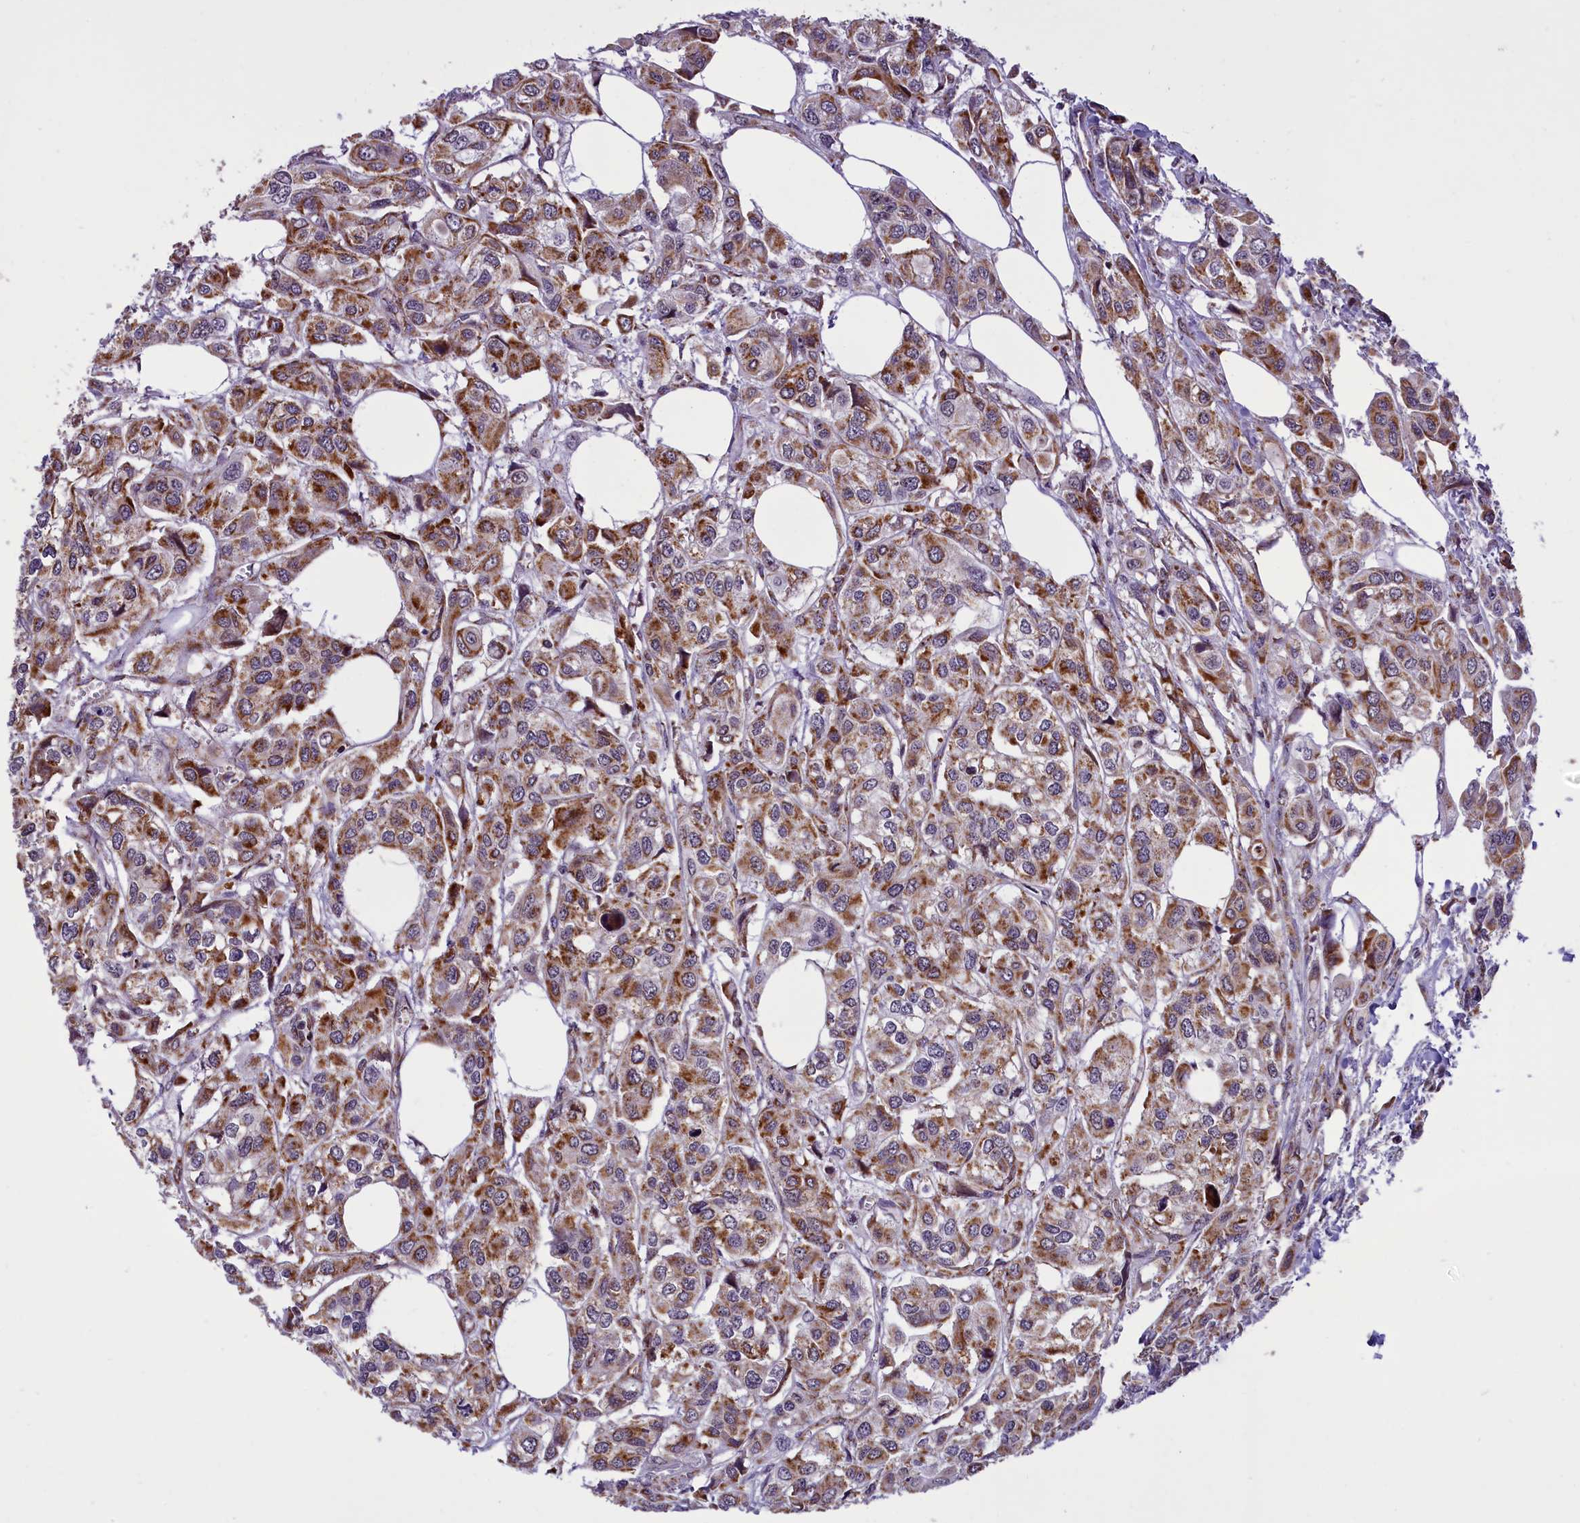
{"staining": {"intensity": "moderate", "quantity": ">75%", "location": "cytoplasmic/membranous"}, "tissue": "urothelial cancer", "cell_type": "Tumor cells", "image_type": "cancer", "snomed": [{"axis": "morphology", "description": "Urothelial carcinoma, High grade"}, {"axis": "topography", "description": "Urinary bladder"}], "caption": "There is medium levels of moderate cytoplasmic/membranous positivity in tumor cells of high-grade urothelial carcinoma, as demonstrated by immunohistochemical staining (brown color).", "gene": "NDUFS5", "patient": {"sex": "male", "age": 67}}